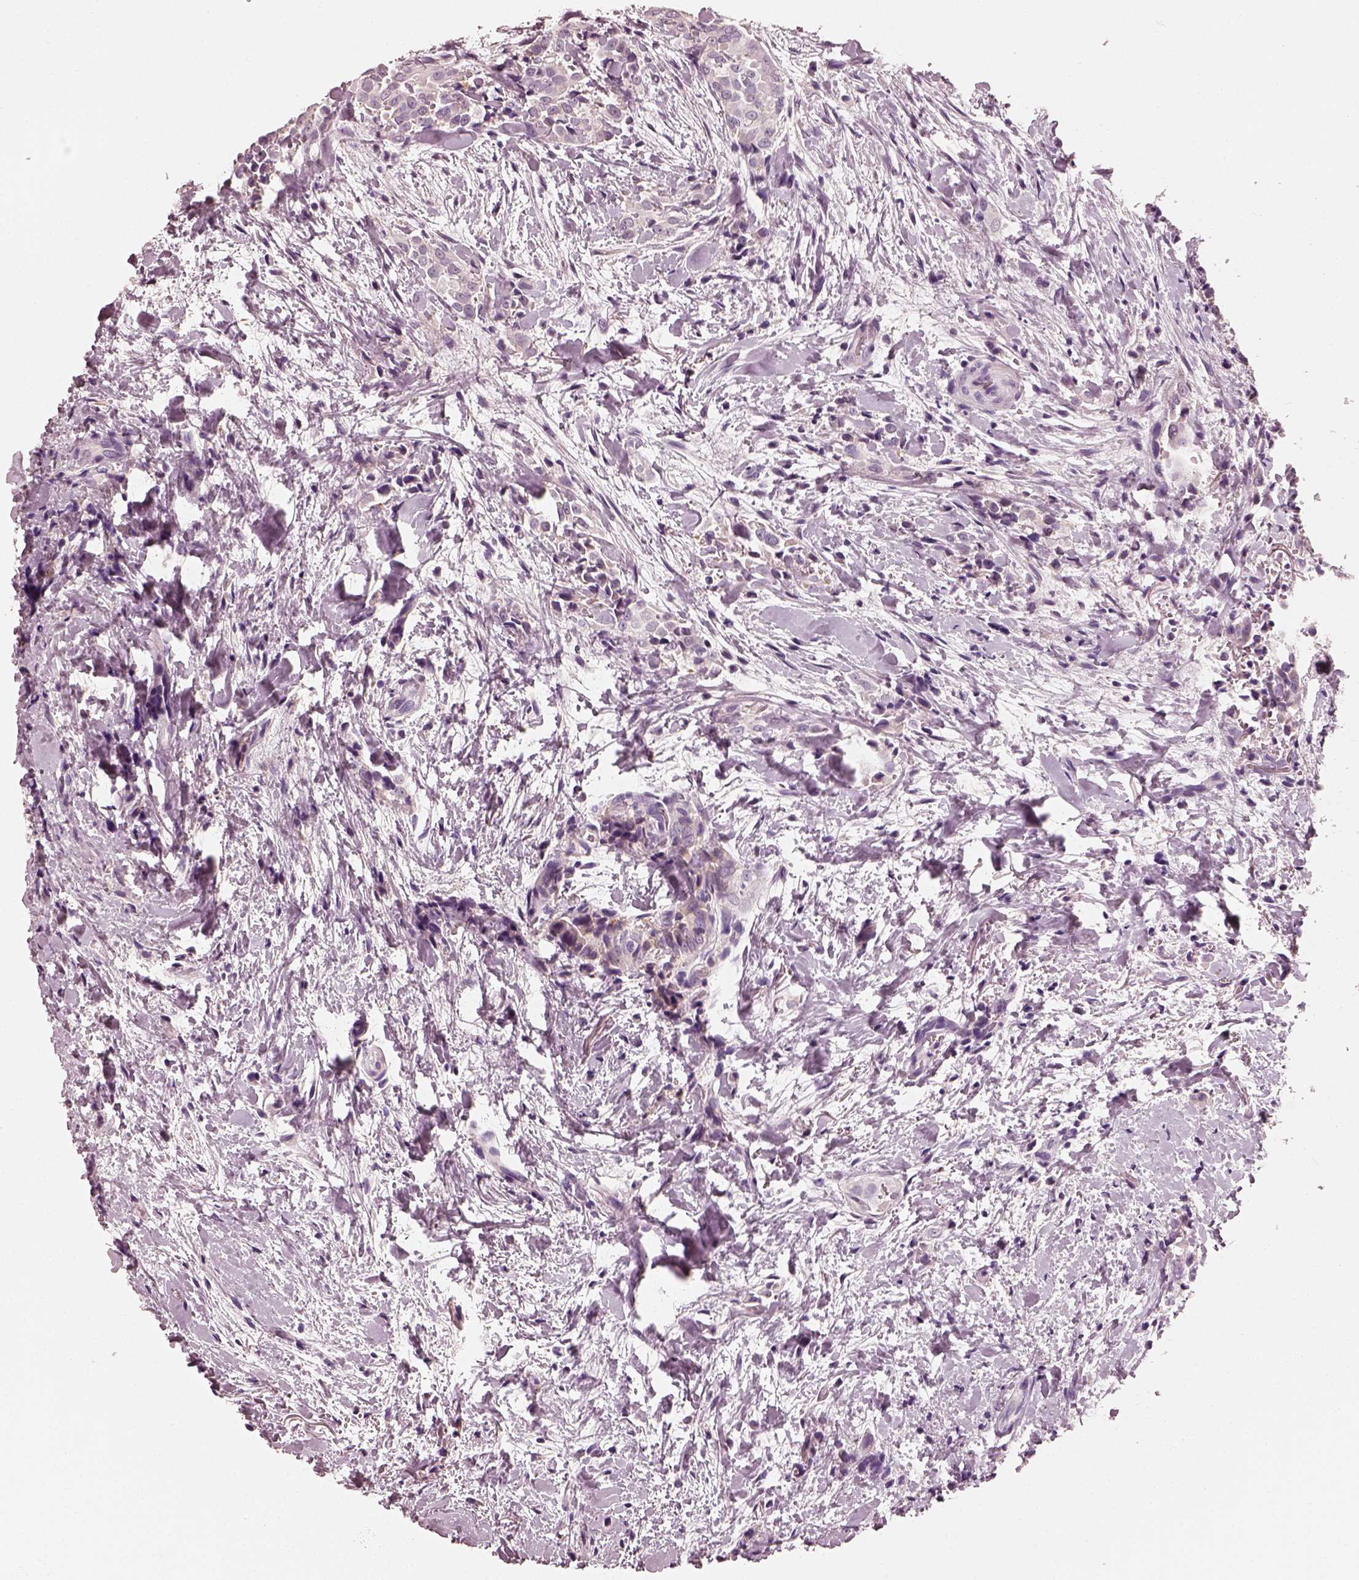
{"staining": {"intensity": "negative", "quantity": "none", "location": "none"}, "tissue": "thyroid cancer", "cell_type": "Tumor cells", "image_type": "cancer", "snomed": [{"axis": "morphology", "description": "Papillary adenocarcinoma, NOS"}, {"axis": "topography", "description": "Thyroid gland"}], "caption": "Immunohistochemistry histopathology image of thyroid cancer stained for a protein (brown), which displays no expression in tumor cells.", "gene": "RS1", "patient": {"sex": "male", "age": 61}}